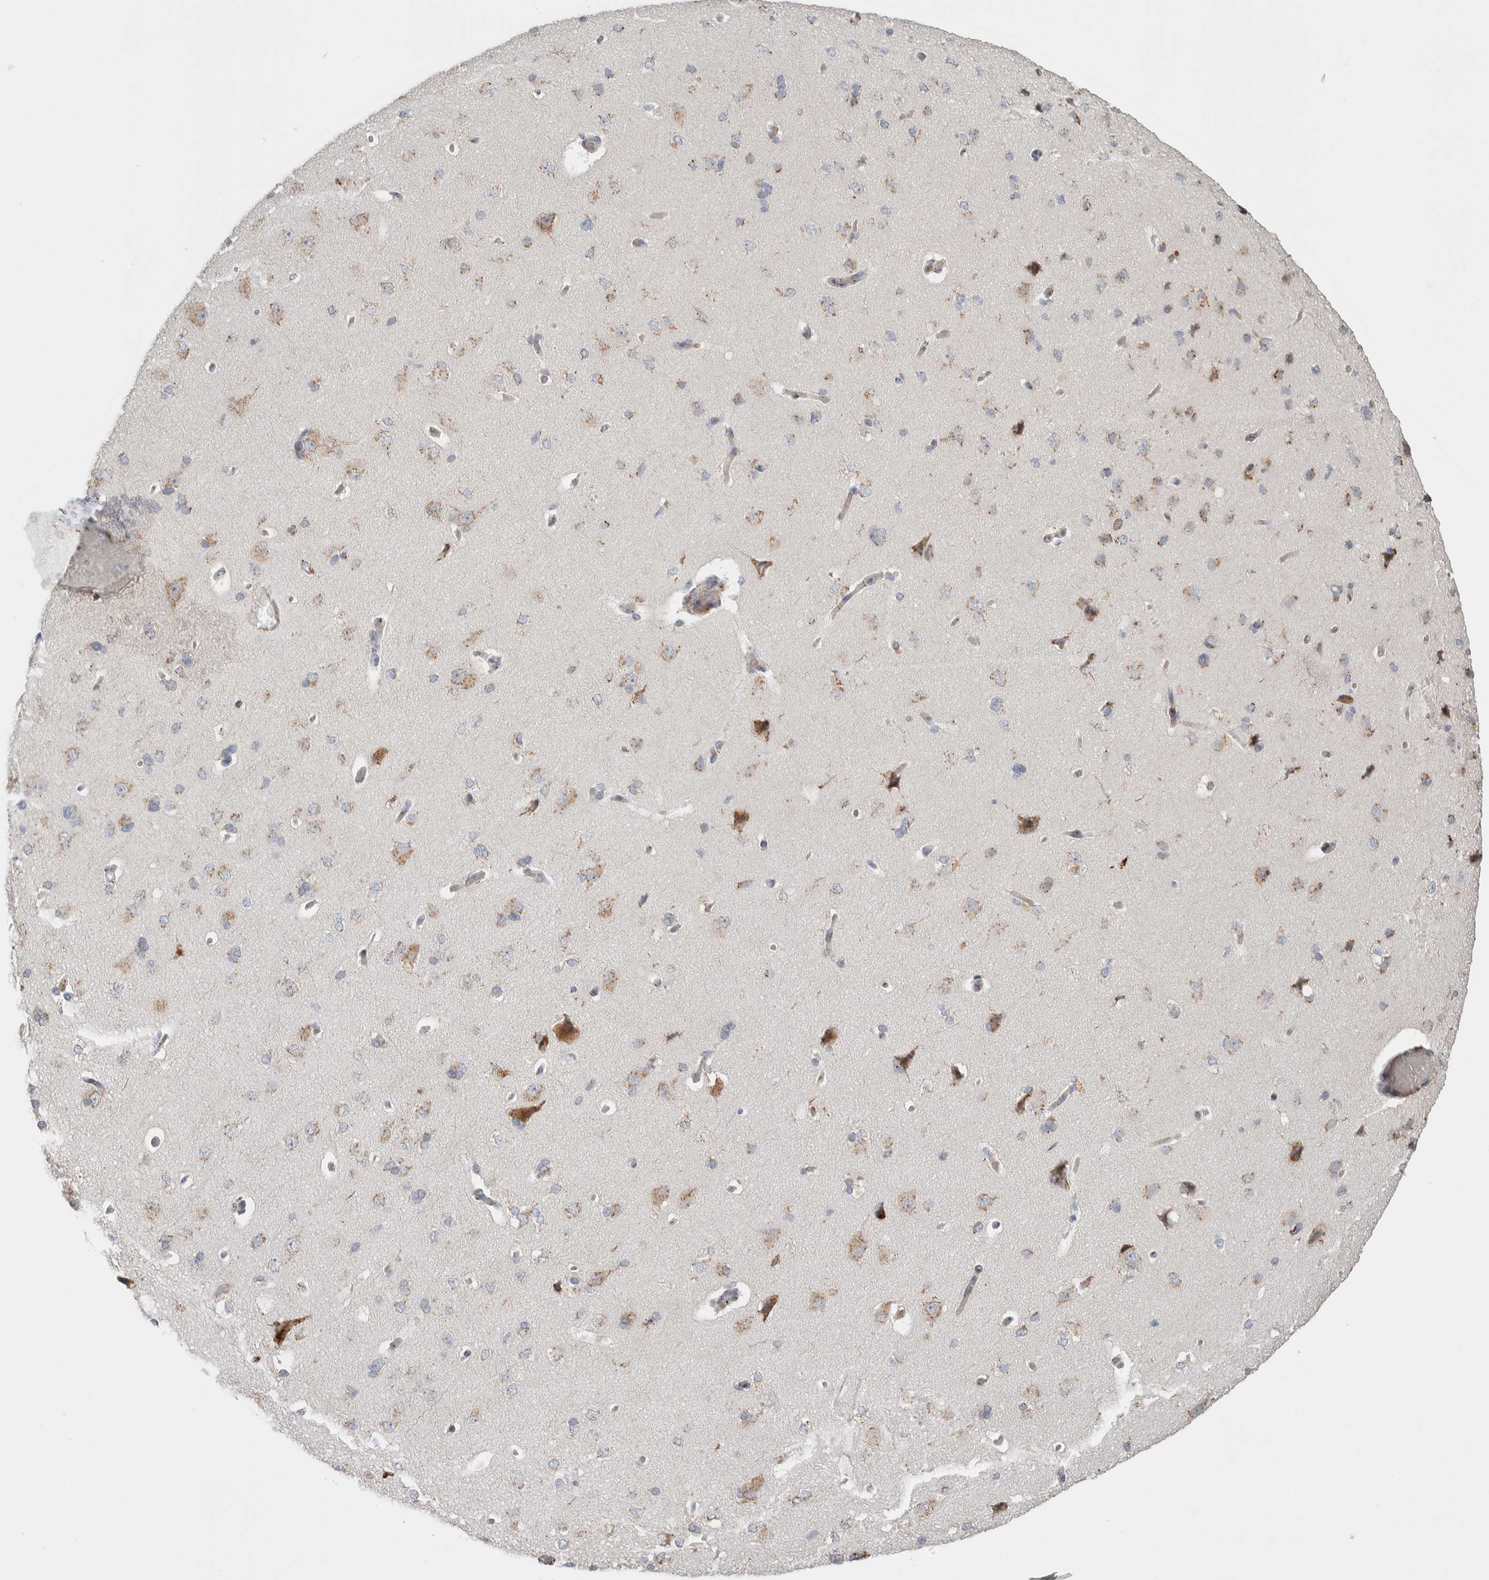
{"staining": {"intensity": "weak", "quantity": ">75%", "location": "cytoplasmic/membranous"}, "tissue": "cerebral cortex", "cell_type": "Endothelial cells", "image_type": "normal", "snomed": [{"axis": "morphology", "description": "Normal tissue, NOS"}, {"axis": "topography", "description": "Cerebral cortex"}], "caption": "Endothelial cells demonstrate low levels of weak cytoplasmic/membranous positivity in about >75% of cells in normal human cerebral cortex. Nuclei are stained in blue.", "gene": "SLC38A10", "patient": {"sex": "male", "age": 62}}